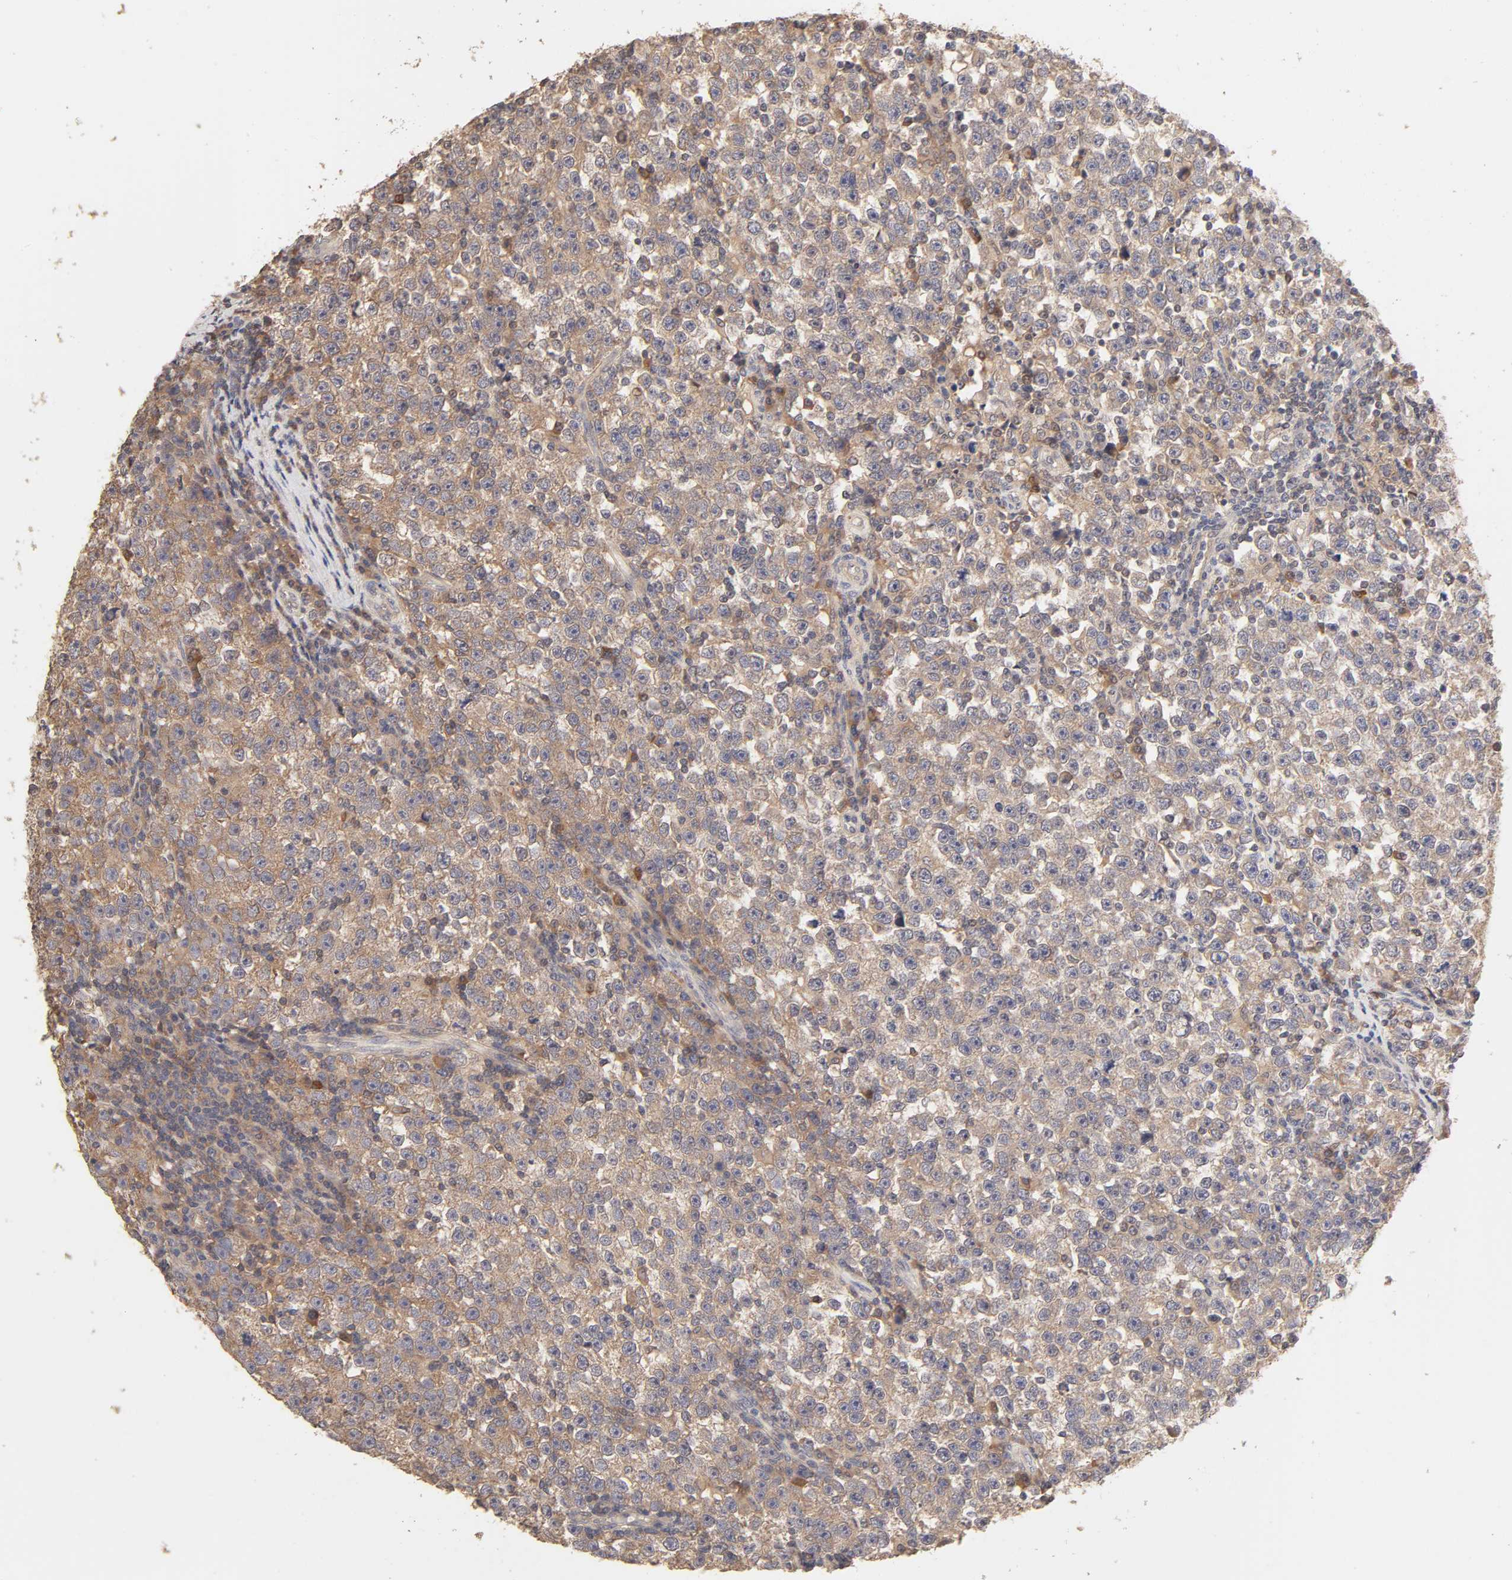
{"staining": {"intensity": "weak", "quantity": ">75%", "location": "cytoplasmic/membranous"}, "tissue": "testis cancer", "cell_type": "Tumor cells", "image_type": "cancer", "snomed": [{"axis": "morphology", "description": "Seminoma, NOS"}, {"axis": "topography", "description": "Testis"}], "caption": "Testis cancer (seminoma) was stained to show a protein in brown. There is low levels of weak cytoplasmic/membranous positivity in approximately >75% of tumor cells.", "gene": "AP1G2", "patient": {"sex": "male", "age": 43}}